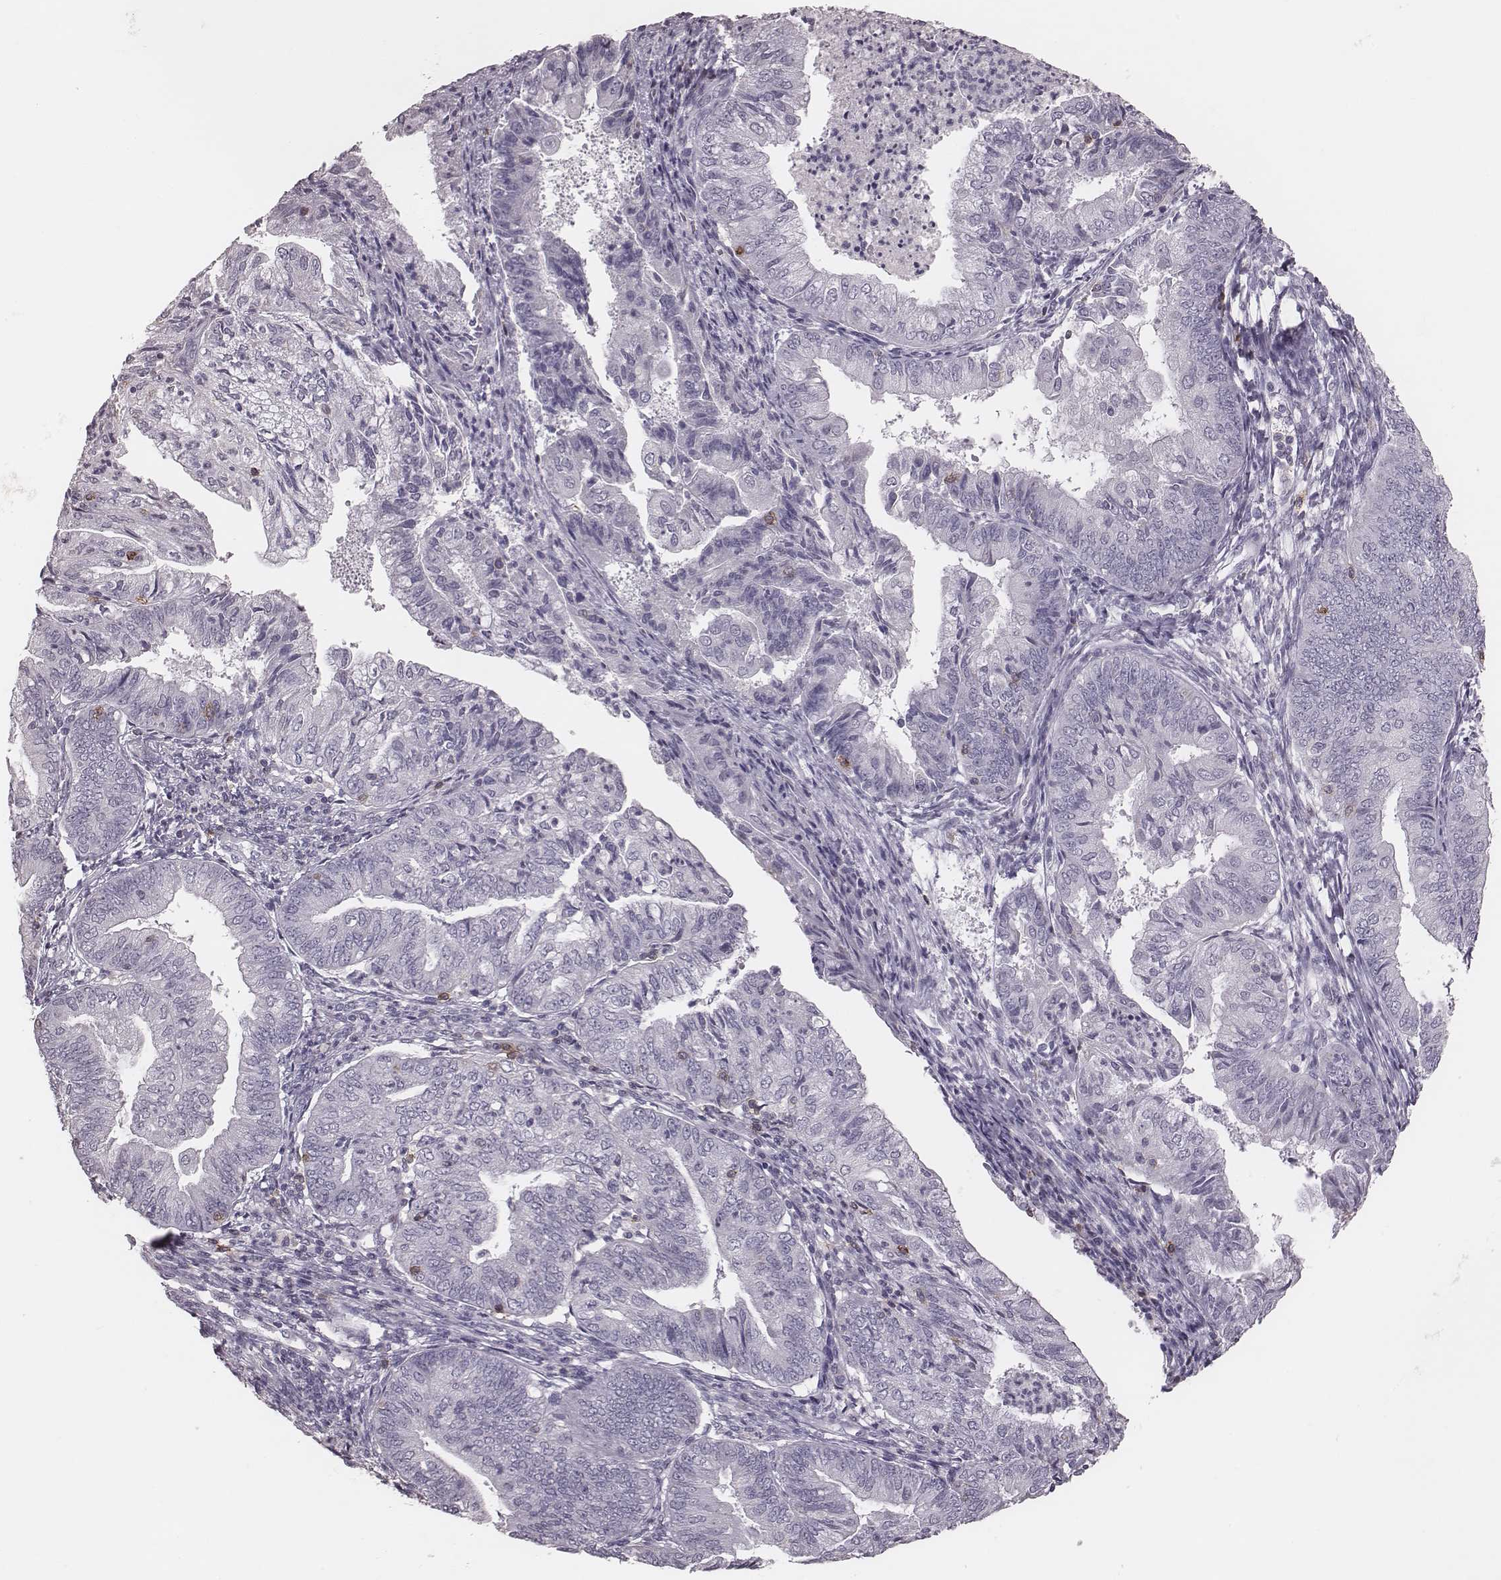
{"staining": {"intensity": "negative", "quantity": "none", "location": "none"}, "tissue": "endometrial cancer", "cell_type": "Tumor cells", "image_type": "cancer", "snomed": [{"axis": "morphology", "description": "Adenocarcinoma, NOS"}, {"axis": "topography", "description": "Endometrium"}], "caption": "Tumor cells show no significant staining in adenocarcinoma (endometrial). (DAB (3,3'-diaminobenzidine) immunohistochemistry, high magnification).", "gene": "PDCD1", "patient": {"sex": "female", "age": 55}}